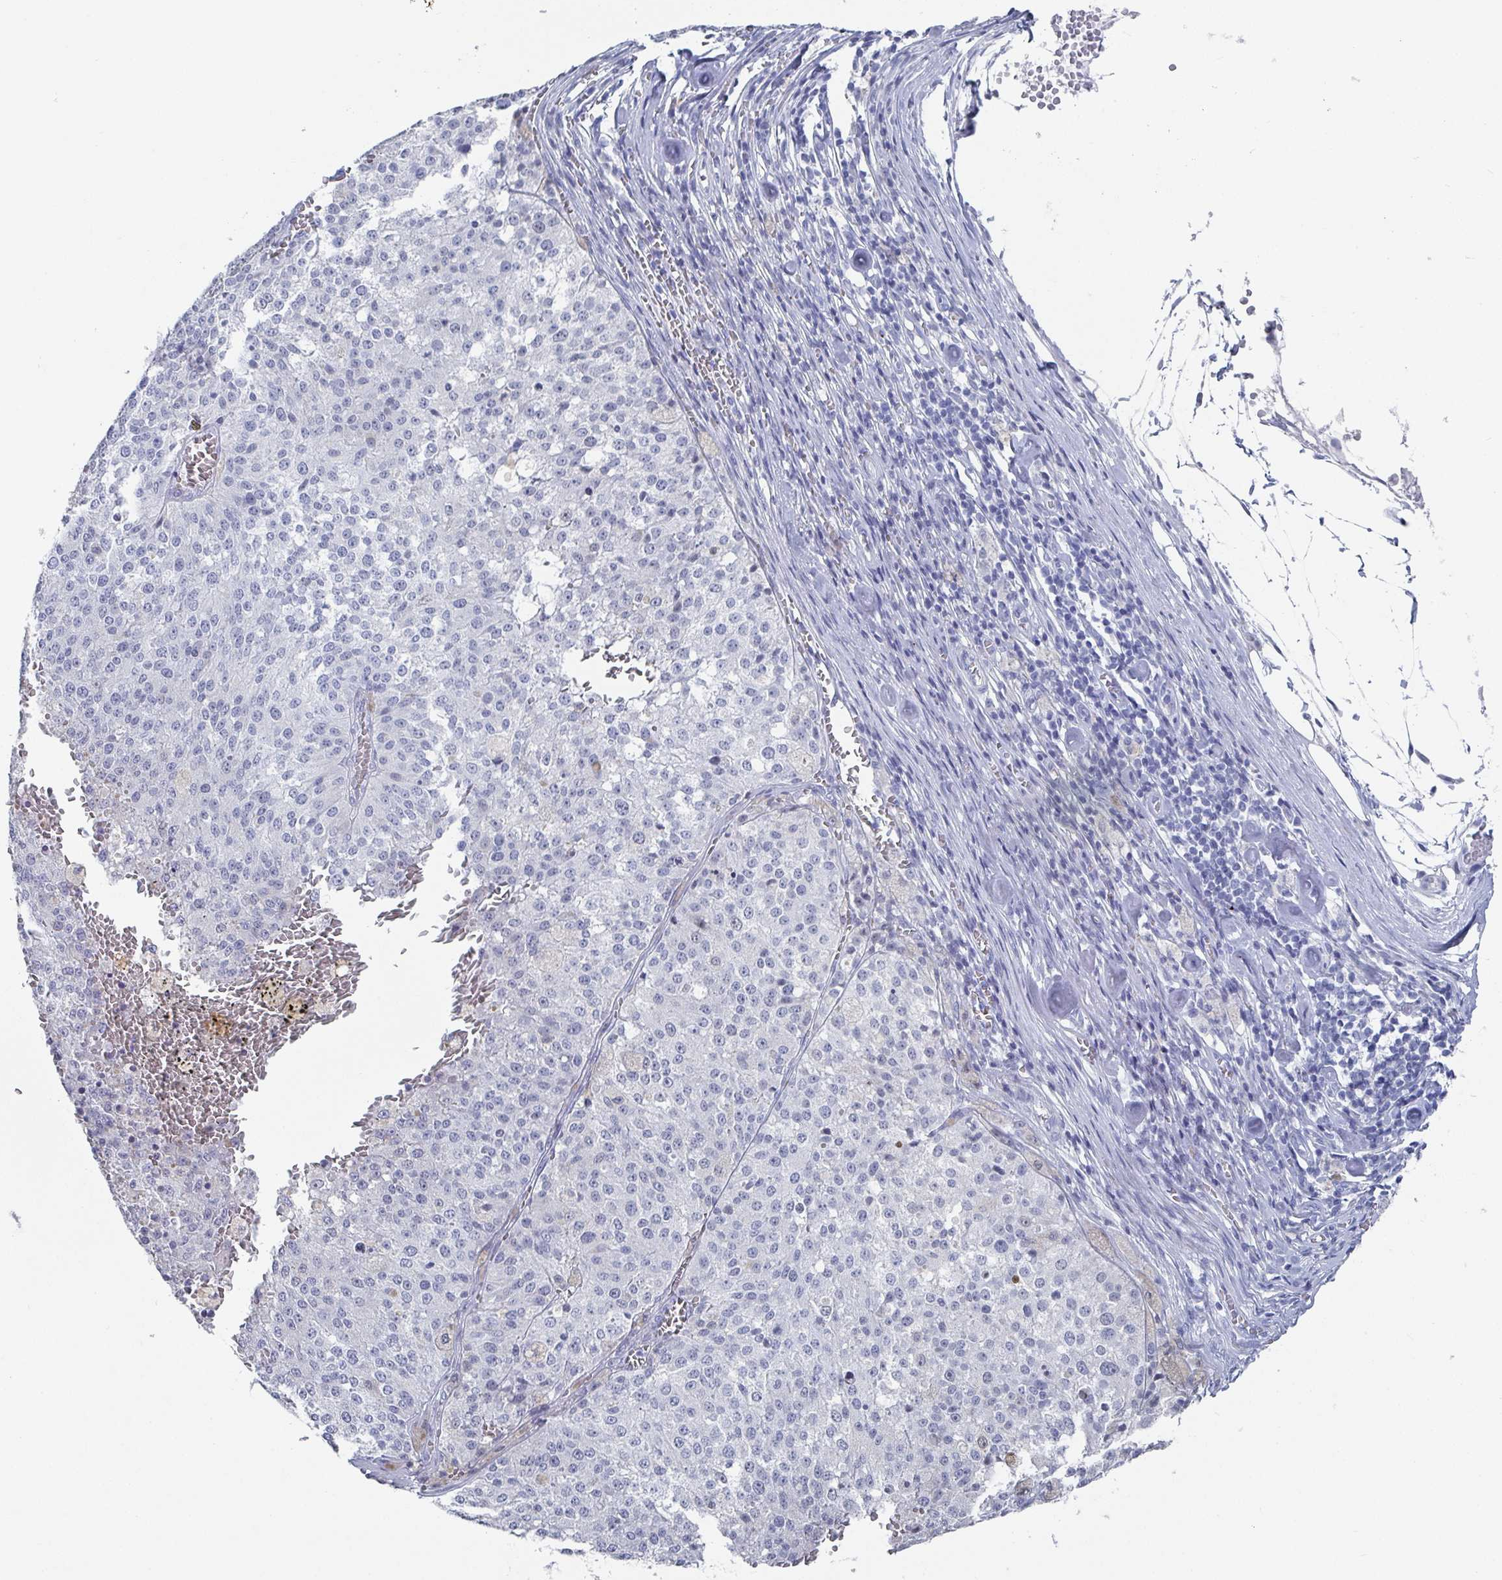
{"staining": {"intensity": "negative", "quantity": "none", "location": "none"}, "tissue": "melanoma", "cell_type": "Tumor cells", "image_type": "cancer", "snomed": [{"axis": "morphology", "description": "Malignant melanoma, Metastatic site"}, {"axis": "topography", "description": "Lymph node"}], "caption": "This is a image of IHC staining of malignant melanoma (metastatic site), which shows no staining in tumor cells.", "gene": "CAMKV", "patient": {"sex": "female", "age": 64}}